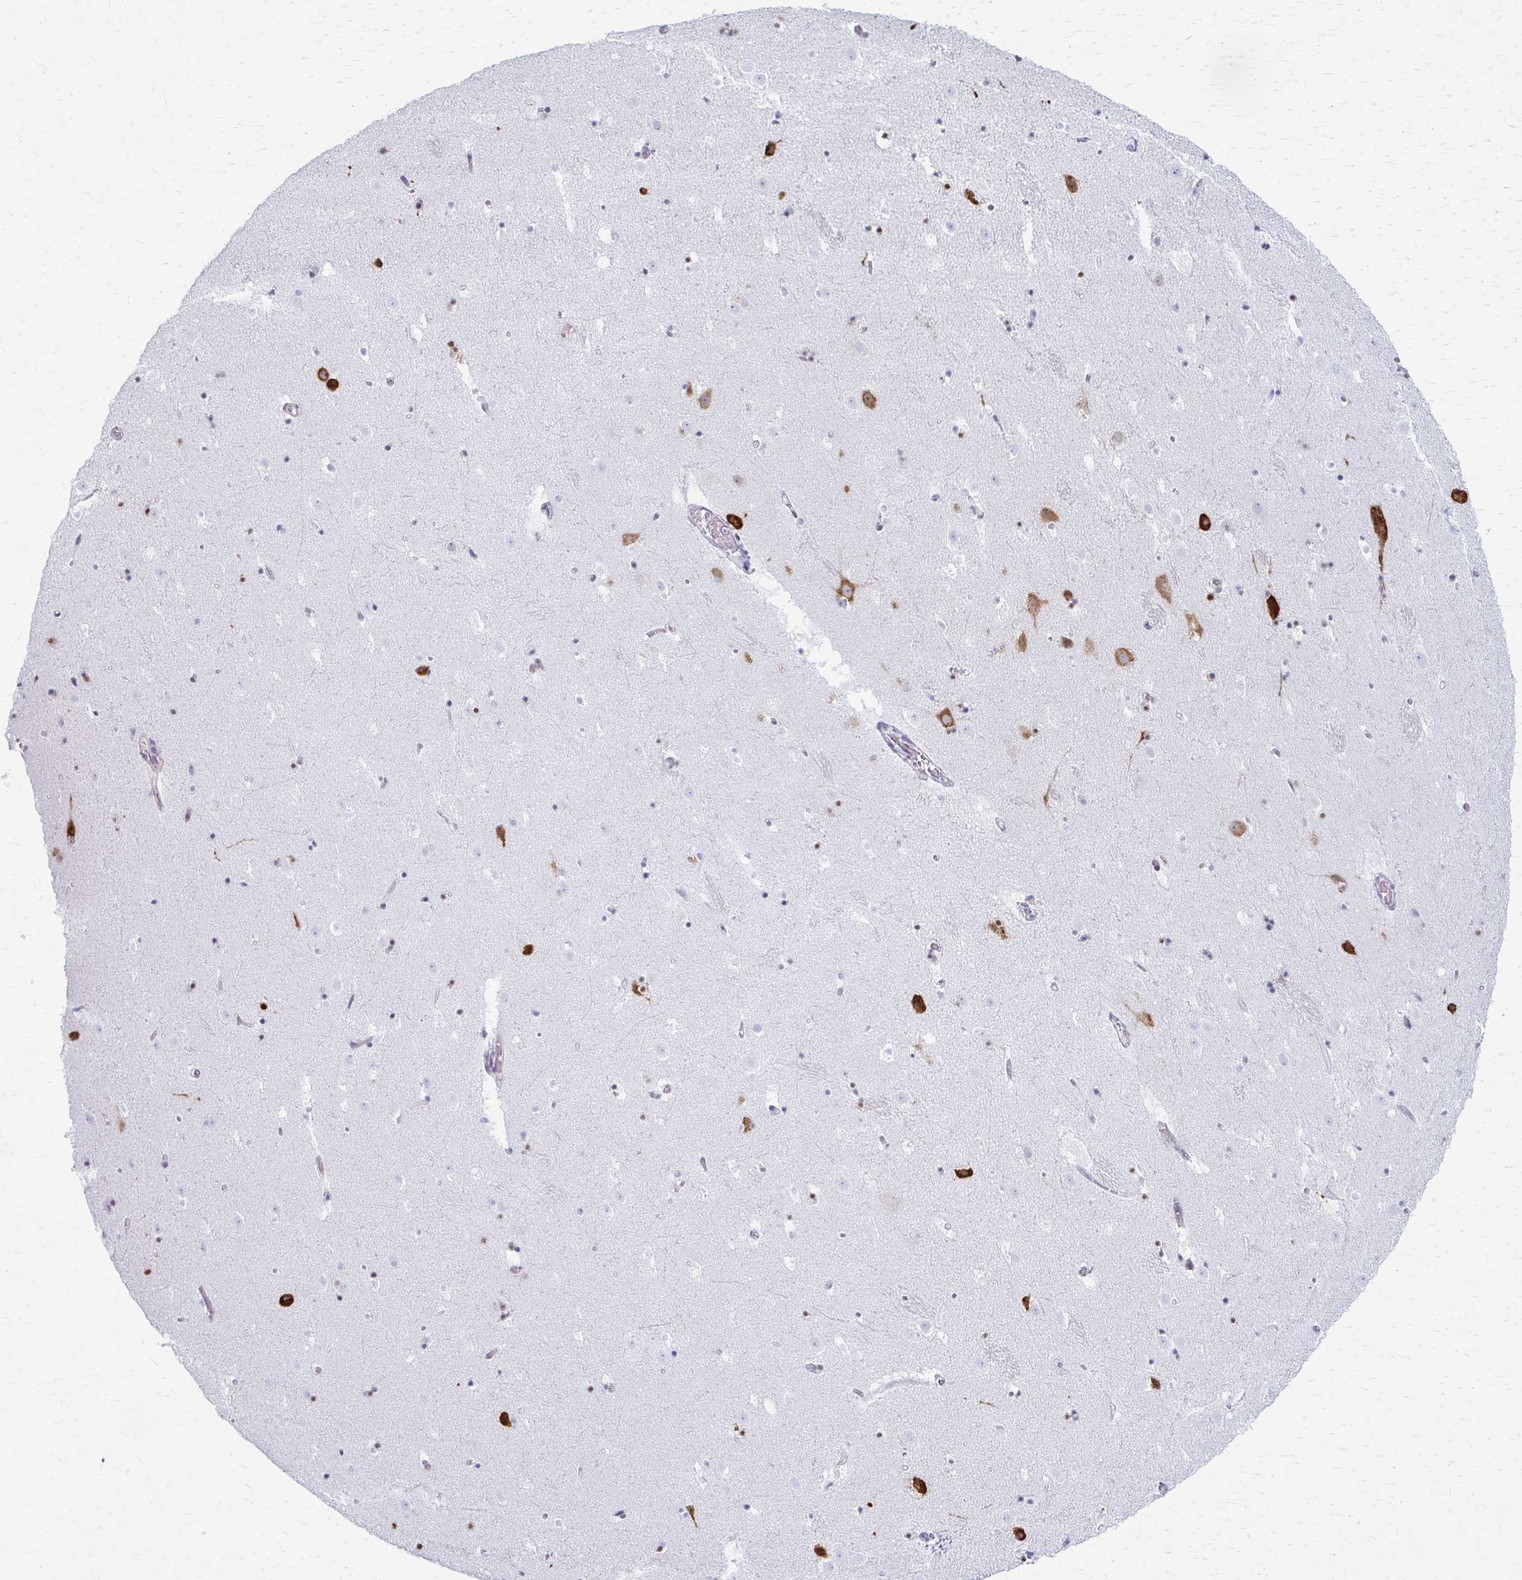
{"staining": {"intensity": "negative", "quantity": "none", "location": "none"}, "tissue": "caudate", "cell_type": "Glial cells", "image_type": "normal", "snomed": [{"axis": "morphology", "description": "Normal tissue, NOS"}, {"axis": "topography", "description": "Lateral ventricle wall"}], "caption": "This is a micrograph of IHC staining of unremarkable caudate, which shows no positivity in glial cells. (DAB IHC visualized using brightfield microscopy, high magnification).", "gene": "PRKRA", "patient": {"sex": "male", "age": 37}}